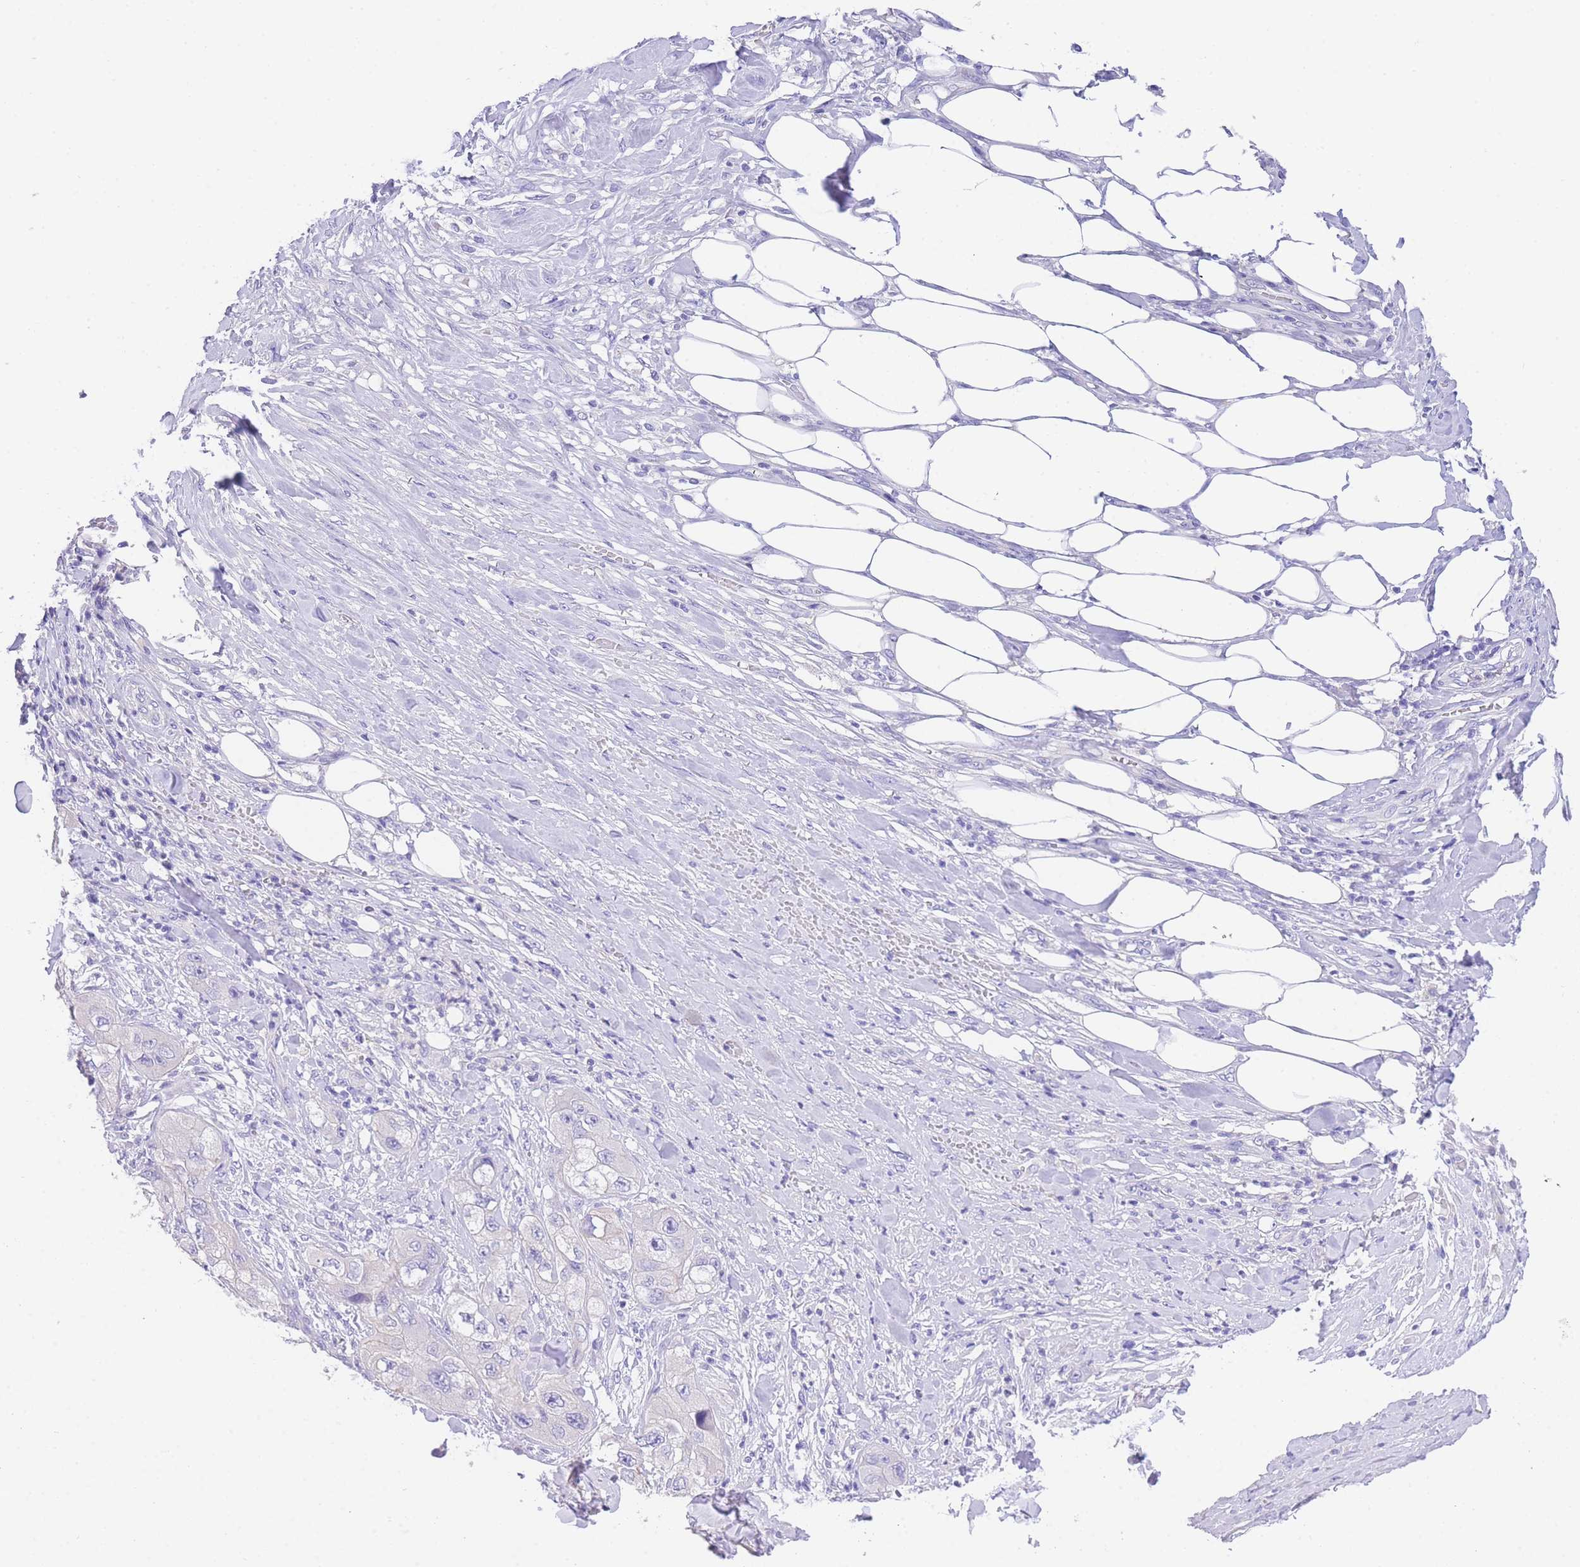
{"staining": {"intensity": "negative", "quantity": "none", "location": "none"}, "tissue": "skin cancer", "cell_type": "Tumor cells", "image_type": "cancer", "snomed": [{"axis": "morphology", "description": "Squamous cell carcinoma, NOS"}, {"axis": "topography", "description": "Skin"}, {"axis": "topography", "description": "Subcutis"}], "caption": "Tumor cells show no significant protein expression in skin cancer.", "gene": "EPN2", "patient": {"sex": "male", "age": 73}}